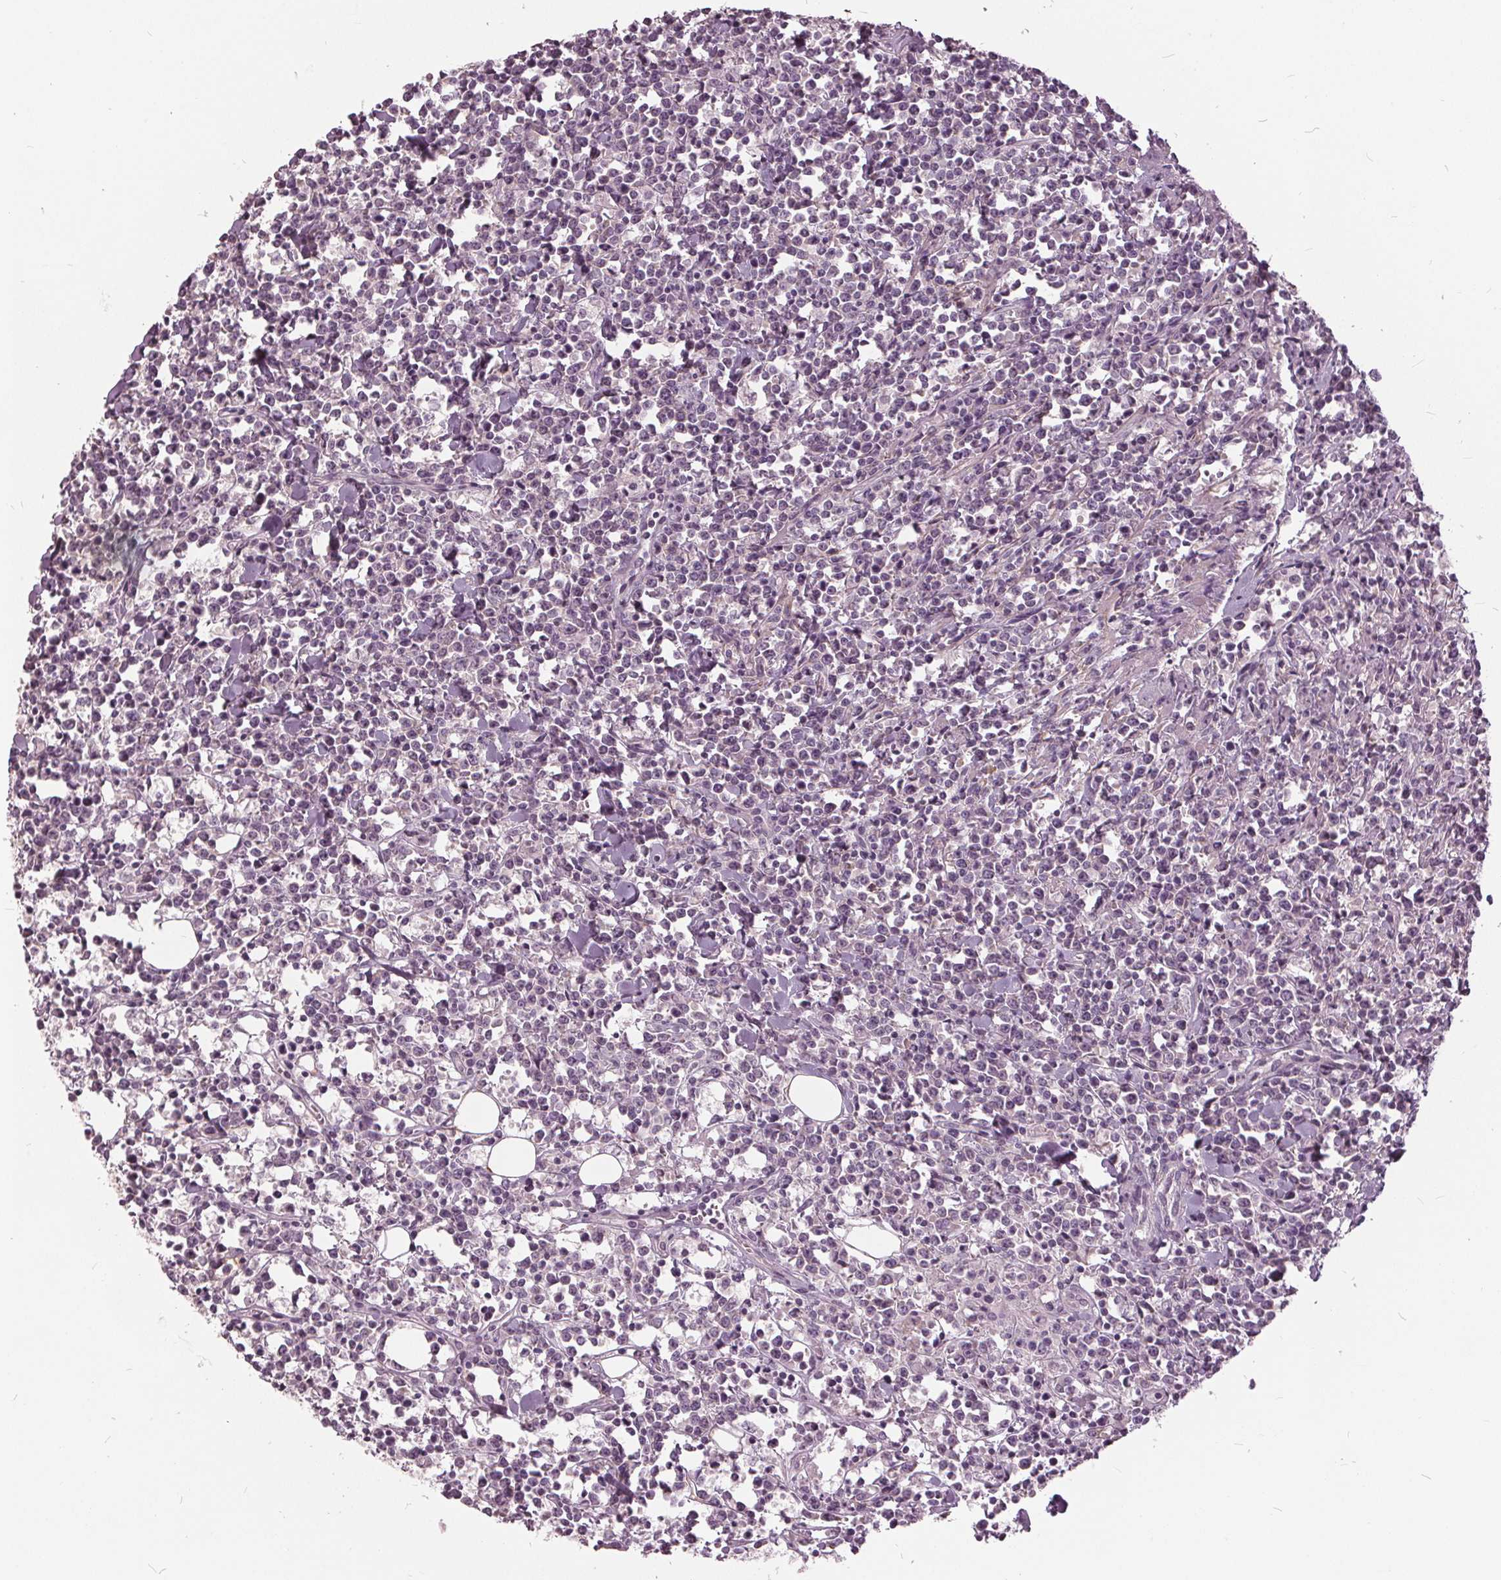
{"staining": {"intensity": "negative", "quantity": "none", "location": "none"}, "tissue": "lymphoma", "cell_type": "Tumor cells", "image_type": "cancer", "snomed": [{"axis": "morphology", "description": "Malignant lymphoma, non-Hodgkin's type, High grade"}, {"axis": "topography", "description": "Small intestine"}], "caption": "Lymphoma was stained to show a protein in brown. There is no significant staining in tumor cells. (DAB (3,3'-diaminobenzidine) immunohistochemistry (IHC), high magnification).", "gene": "KLK13", "patient": {"sex": "female", "age": 56}}